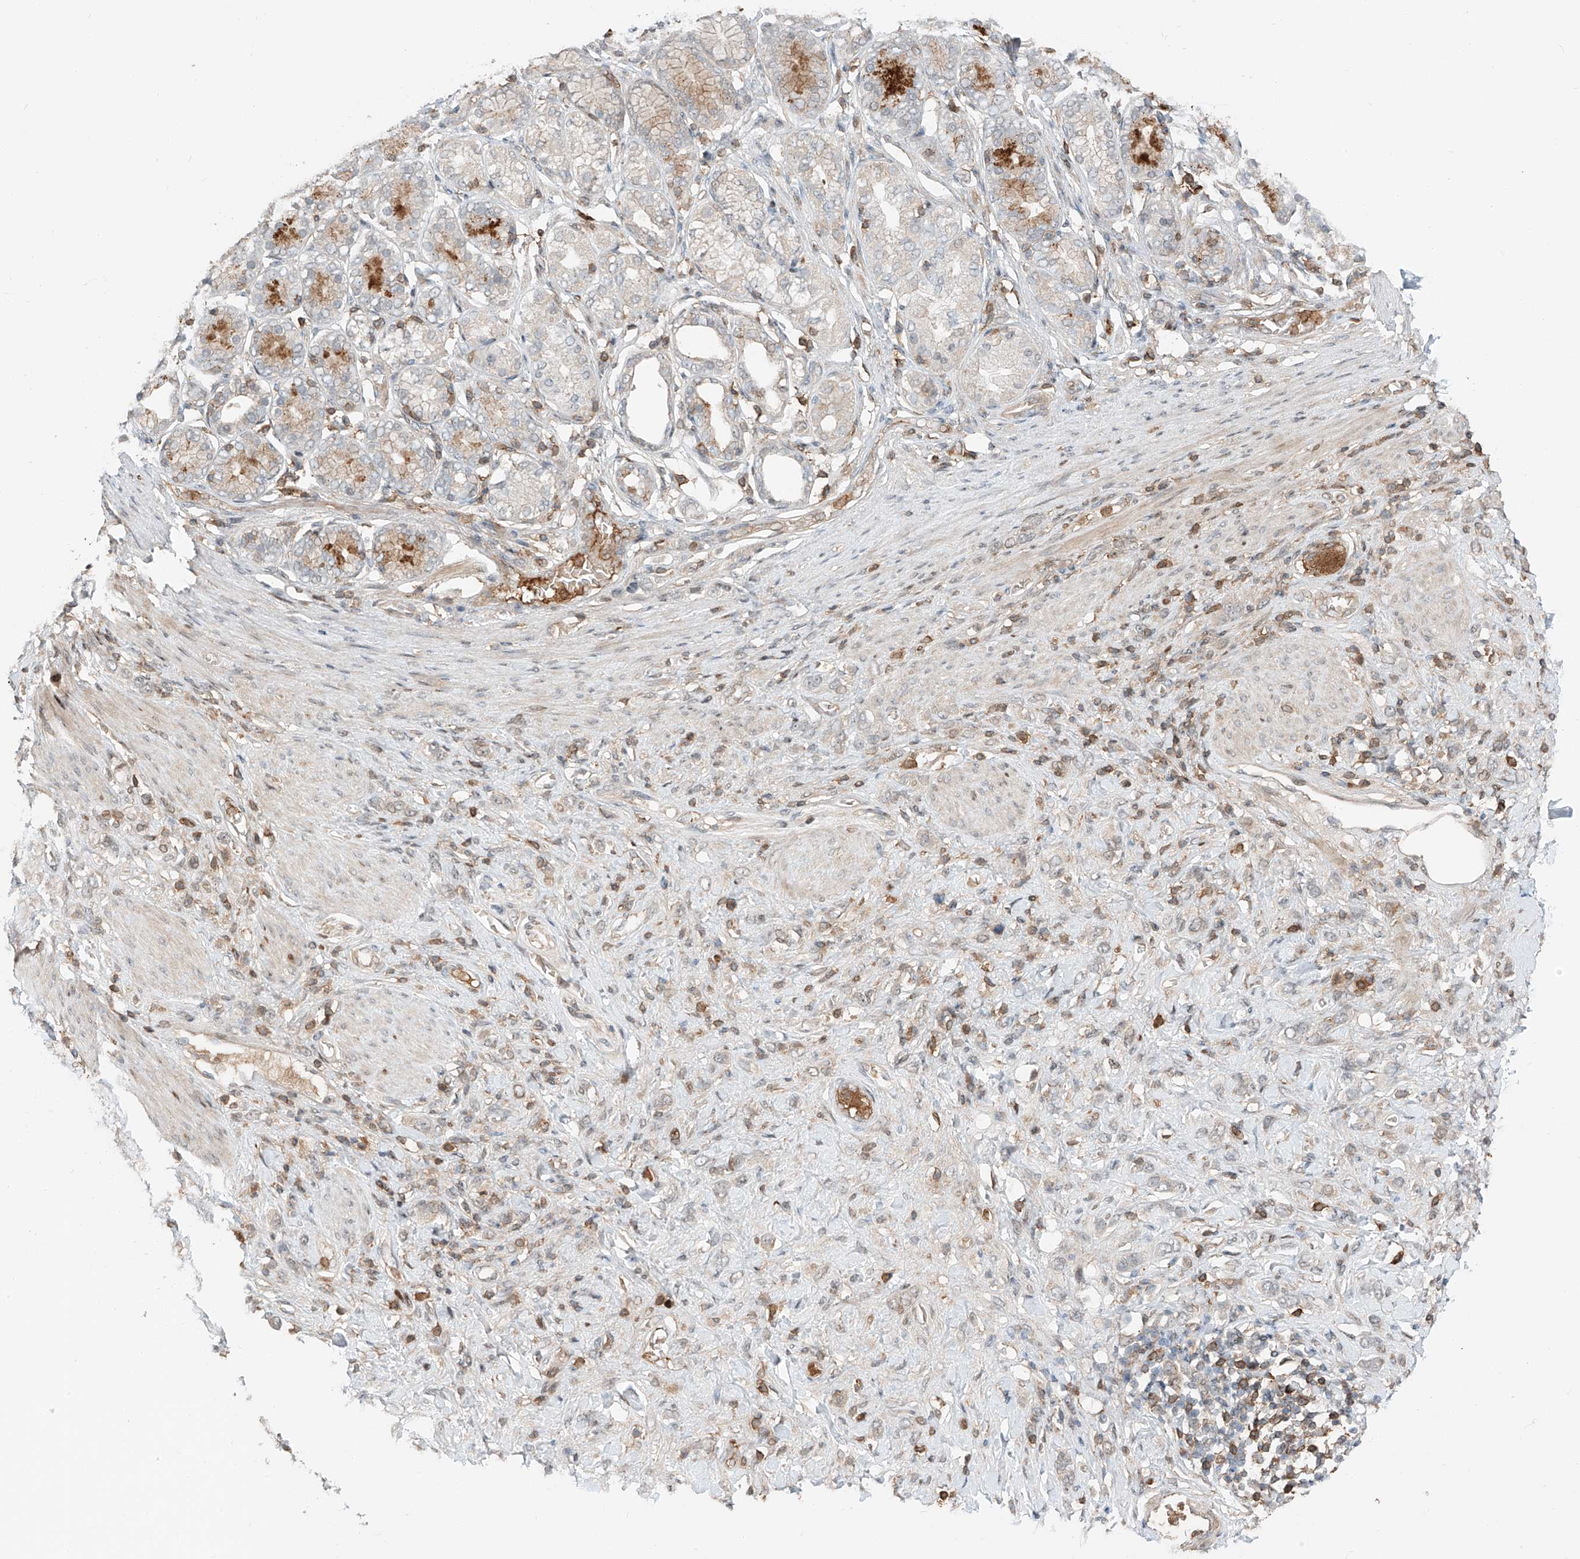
{"staining": {"intensity": "weak", "quantity": "25%-75%", "location": "cytoplasmic/membranous"}, "tissue": "stomach cancer", "cell_type": "Tumor cells", "image_type": "cancer", "snomed": [{"axis": "morphology", "description": "Normal tissue, NOS"}, {"axis": "morphology", "description": "Adenocarcinoma, NOS"}, {"axis": "topography", "description": "Stomach, upper"}, {"axis": "topography", "description": "Stomach"}], "caption": "Immunohistochemistry (IHC) staining of stomach cancer, which demonstrates low levels of weak cytoplasmic/membranous positivity in about 25%-75% of tumor cells indicating weak cytoplasmic/membranous protein expression. The staining was performed using DAB (3,3'-diaminobenzidine) (brown) for protein detection and nuclei were counterstained in hematoxylin (blue).", "gene": "CEP162", "patient": {"sex": "female", "age": 65}}